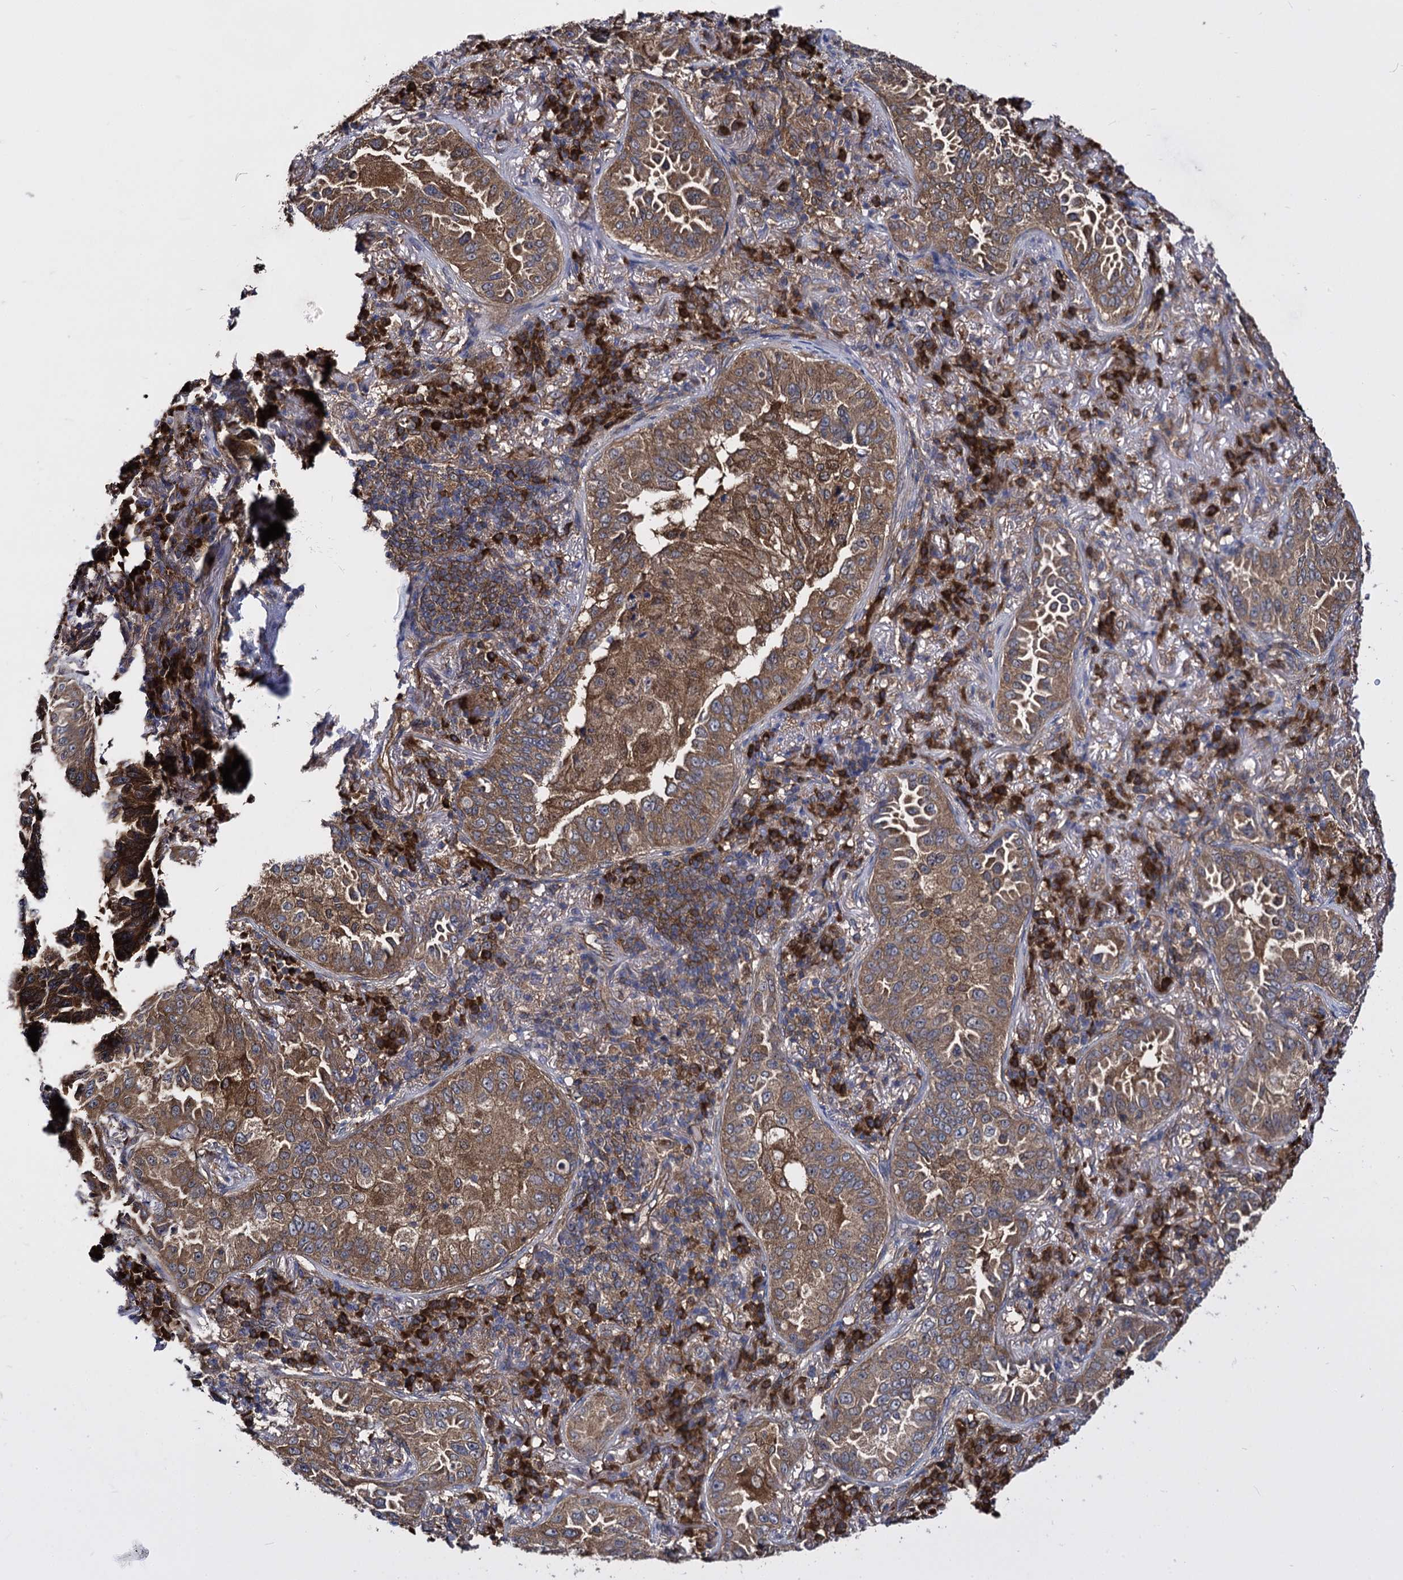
{"staining": {"intensity": "moderate", "quantity": ">75%", "location": "cytoplasmic/membranous"}, "tissue": "lung cancer", "cell_type": "Tumor cells", "image_type": "cancer", "snomed": [{"axis": "morphology", "description": "Adenocarcinoma, NOS"}, {"axis": "topography", "description": "Lung"}], "caption": "This histopathology image reveals immunohistochemistry (IHC) staining of lung adenocarcinoma, with medium moderate cytoplasmic/membranous positivity in approximately >75% of tumor cells.", "gene": "NME1", "patient": {"sex": "female", "age": 69}}